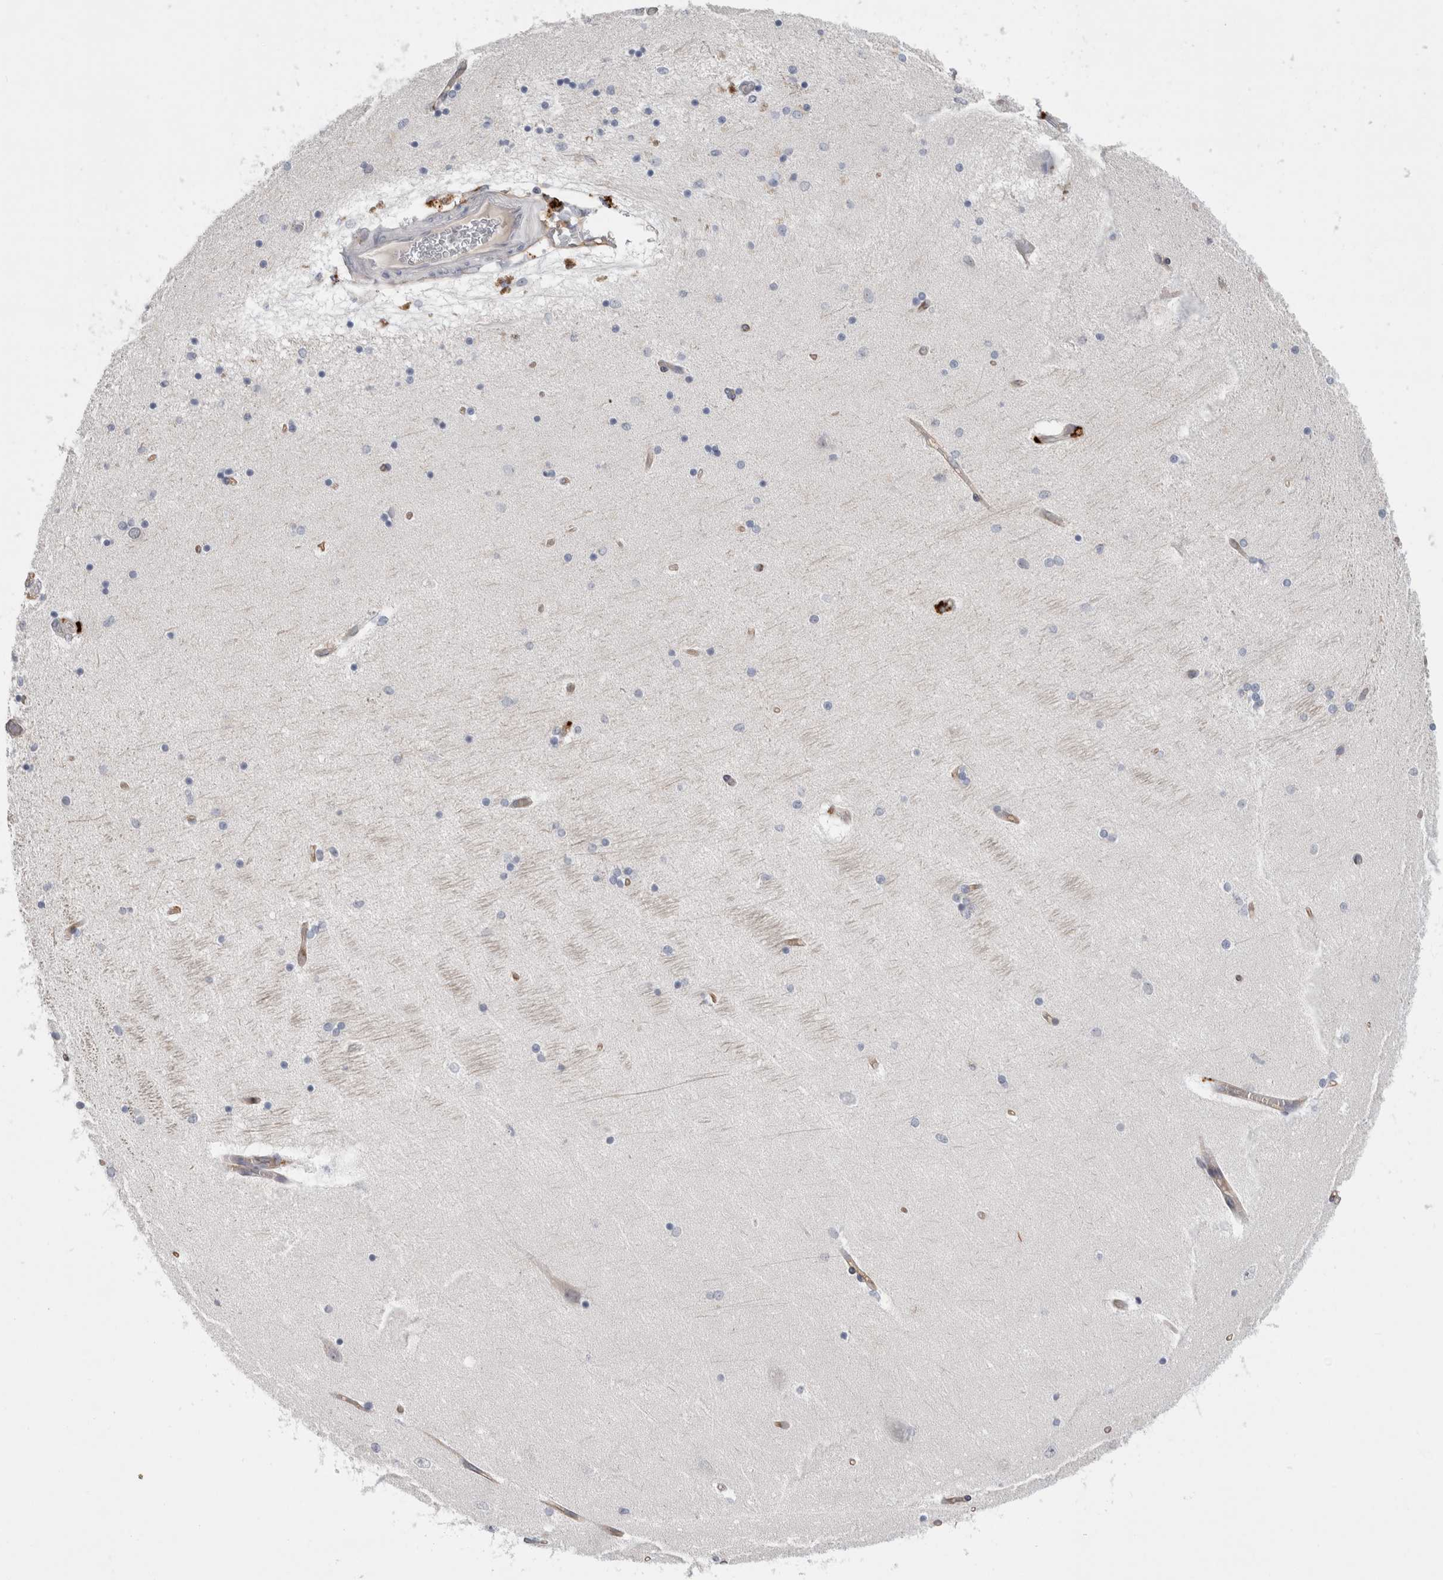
{"staining": {"intensity": "negative", "quantity": "none", "location": "none"}, "tissue": "hippocampus", "cell_type": "Glial cells", "image_type": "normal", "snomed": [{"axis": "morphology", "description": "Normal tissue, NOS"}, {"axis": "topography", "description": "Hippocampus"}], "caption": "A photomicrograph of human hippocampus is negative for staining in glial cells. (DAB IHC visualized using brightfield microscopy, high magnification).", "gene": "ANKMY1", "patient": {"sex": "female", "age": 54}}